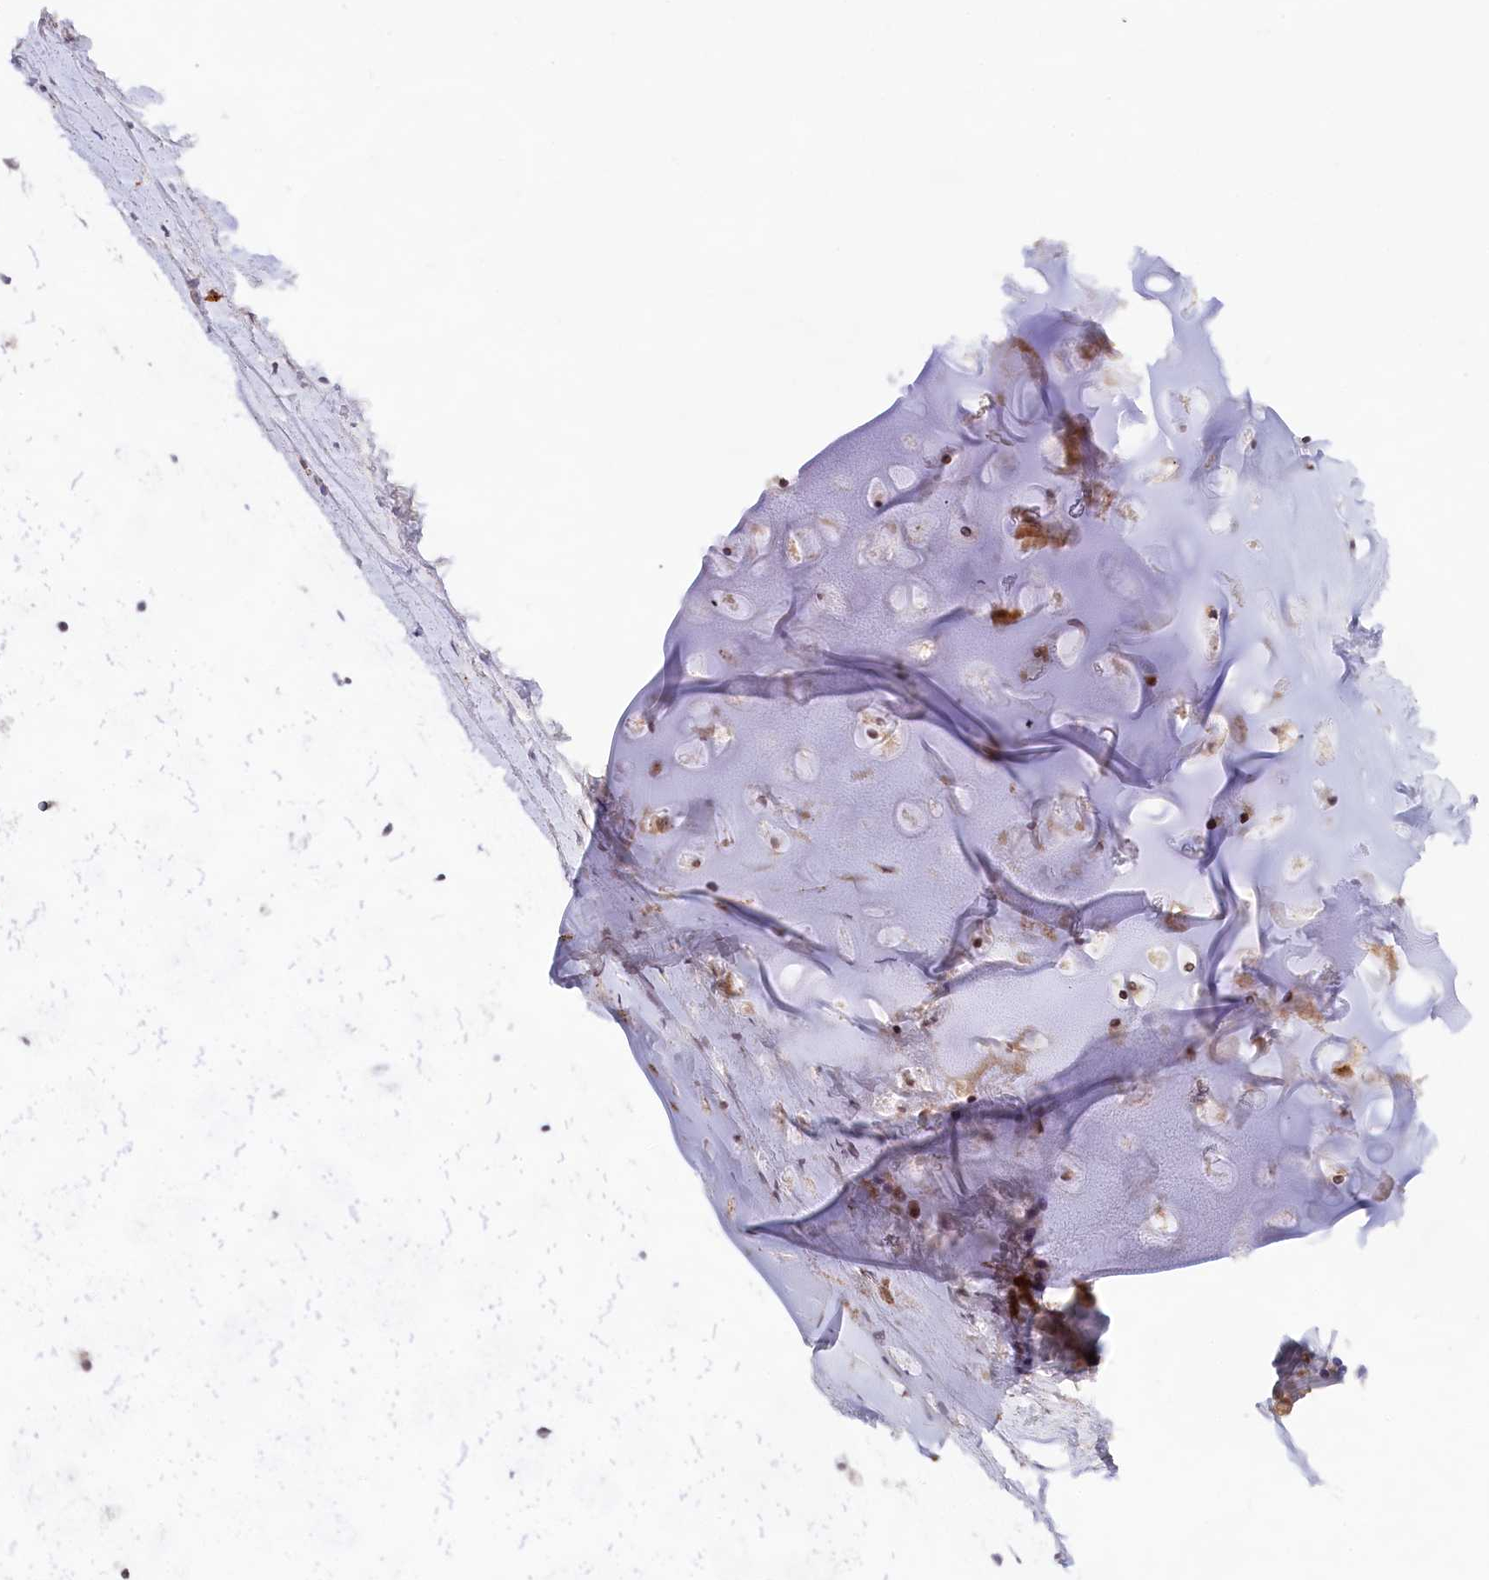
{"staining": {"intensity": "negative", "quantity": "none", "location": "none"}, "tissue": "adipose tissue", "cell_type": "Adipocytes", "image_type": "normal", "snomed": [{"axis": "morphology", "description": "Normal tissue, NOS"}, {"axis": "topography", "description": "Lymph node"}, {"axis": "topography", "description": "Bronchus"}], "caption": "Immunohistochemistry (IHC) histopathology image of normal human adipose tissue stained for a protein (brown), which reveals no expression in adipocytes. (DAB (3,3'-diaminobenzidine) immunohistochemistry (IHC) with hematoxylin counter stain).", "gene": "FBXO45", "patient": {"sex": "male", "age": 63}}